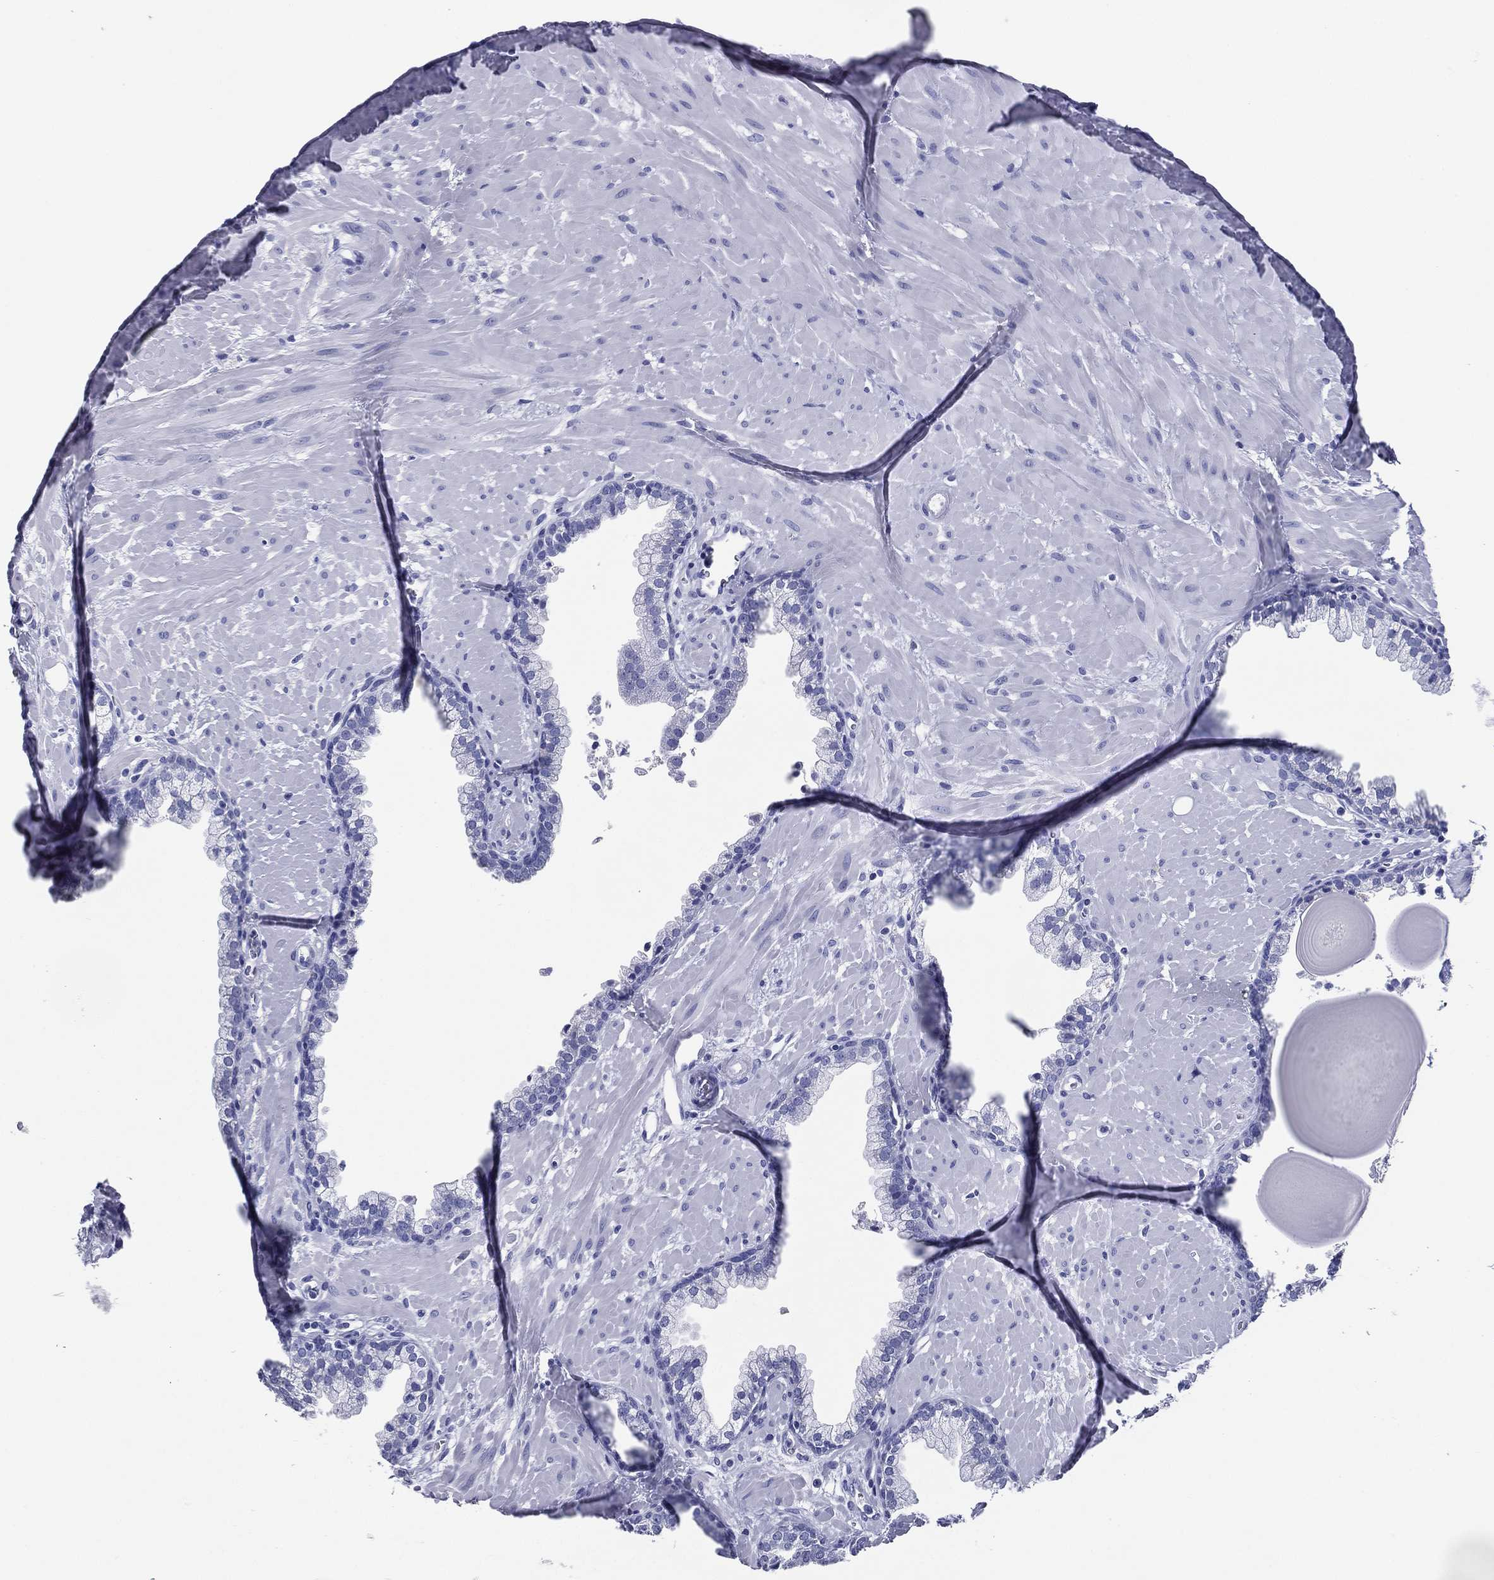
{"staining": {"intensity": "negative", "quantity": "none", "location": "none"}, "tissue": "prostate", "cell_type": "Glandular cells", "image_type": "normal", "snomed": [{"axis": "morphology", "description": "Normal tissue, NOS"}, {"axis": "topography", "description": "Prostate"}], "caption": "The immunohistochemistry micrograph has no significant positivity in glandular cells of prostate. (Stains: DAB (3,3'-diaminobenzidine) immunohistochemistry with hematoxylin counter stain, Microscopy: brightfield microscopy at high magnification).", "gene": "ACE2", "patient": {"sex": "male", "age": 63}}